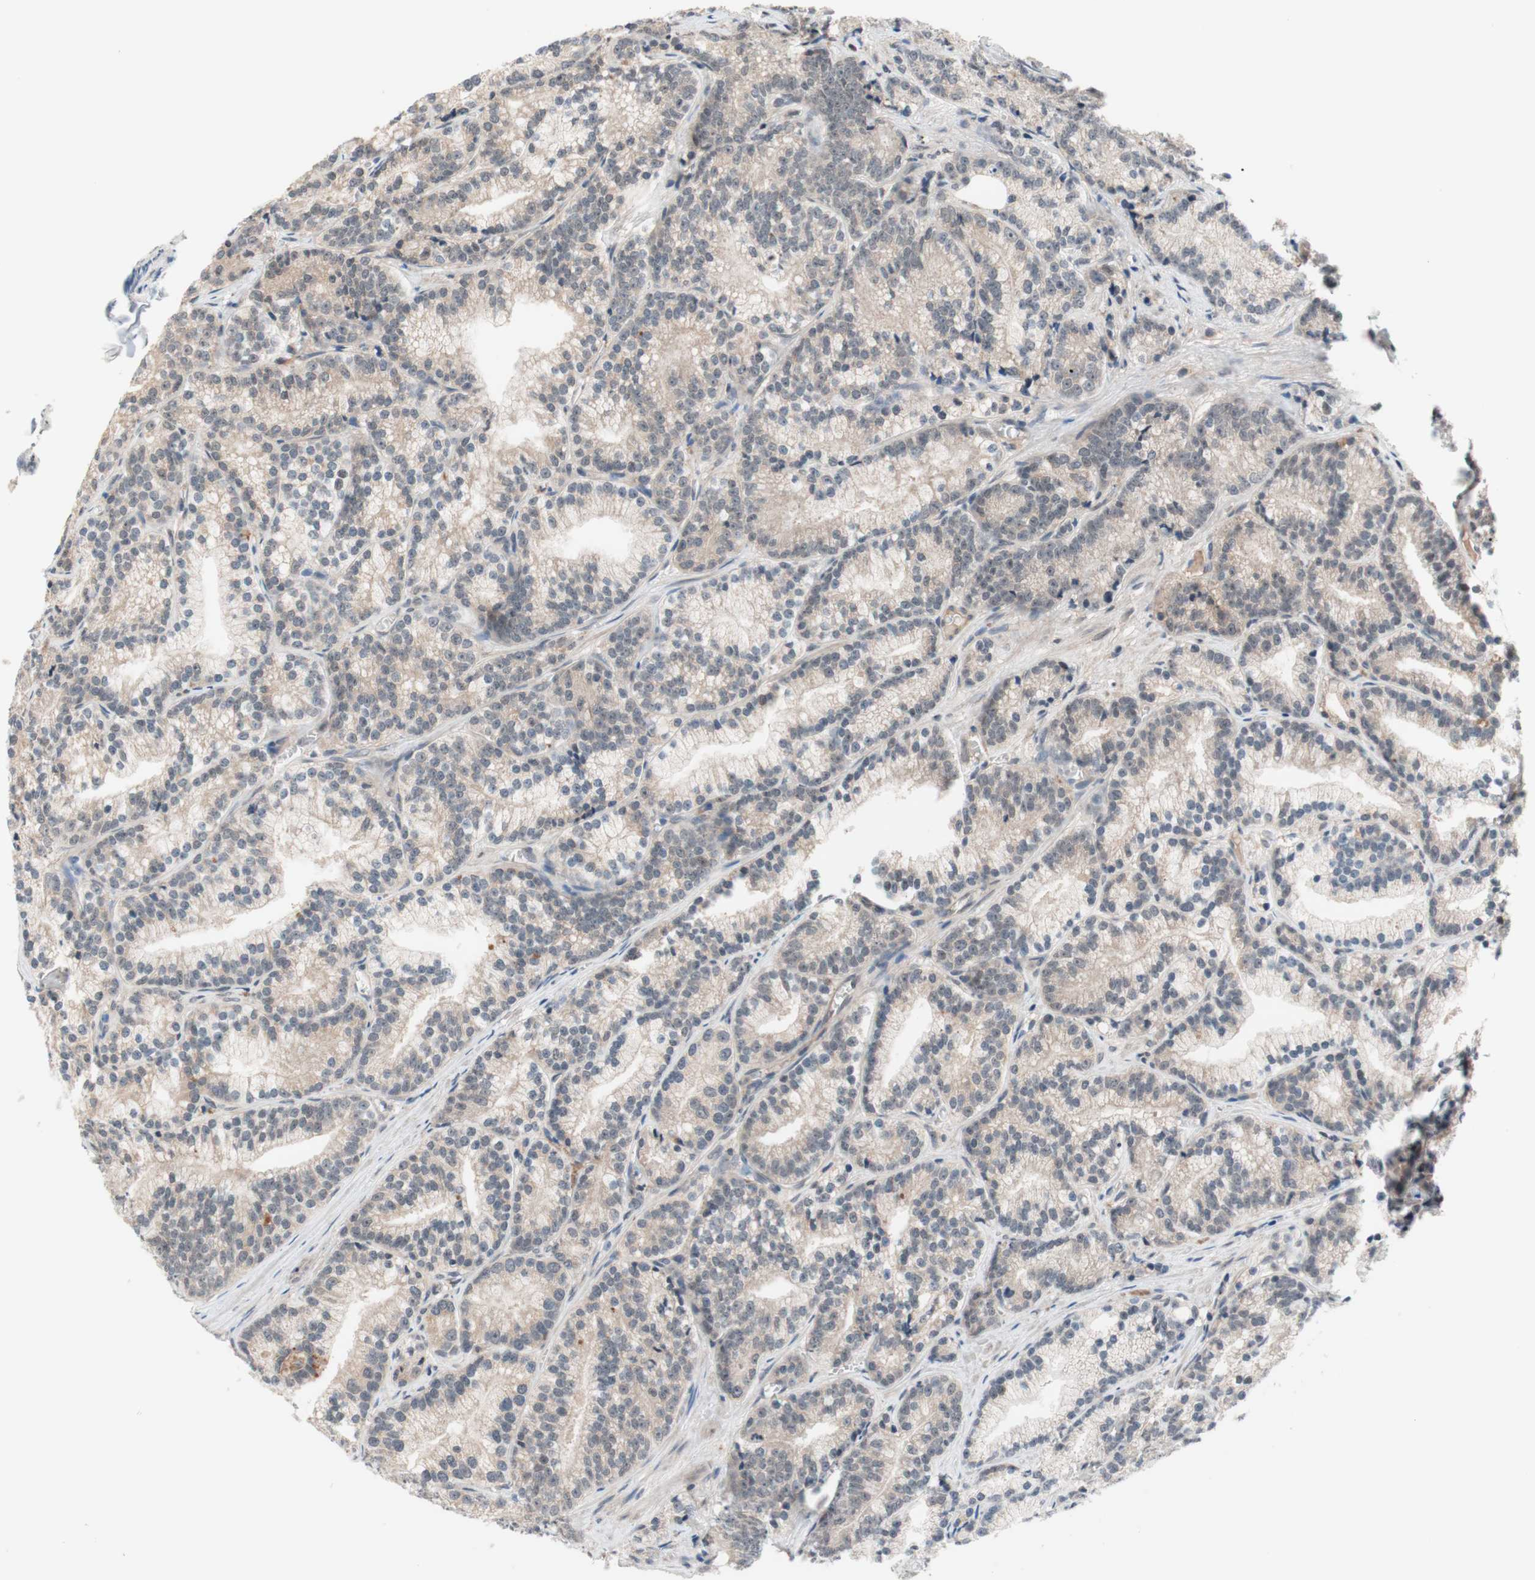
{"staining": {"intensity": "weak", "quantity": "25%-75%", "location": "cytoplasmic/membranous"}, "tissue": "prostate cancer", "cell_type": "Tumor cells", "image_type": "cancer", "snomed": [{"axis": "morphology", "description": "Adenocarcinoma, Low grade"}, {"axis": "topography", "description": "Prostate"}], "caption": "Prostate cancer (low-grade adenocarcinoma) was stained to show a protein in brown. There is low levels of weak cytoplasmic/membranous expression in approximately 25%-75% of tumor cells. (DAB IHC, brown staining for protein, blue staining for nuclei).", "gene": "CD55", "patient": {"sex": "male", "age": 89}}